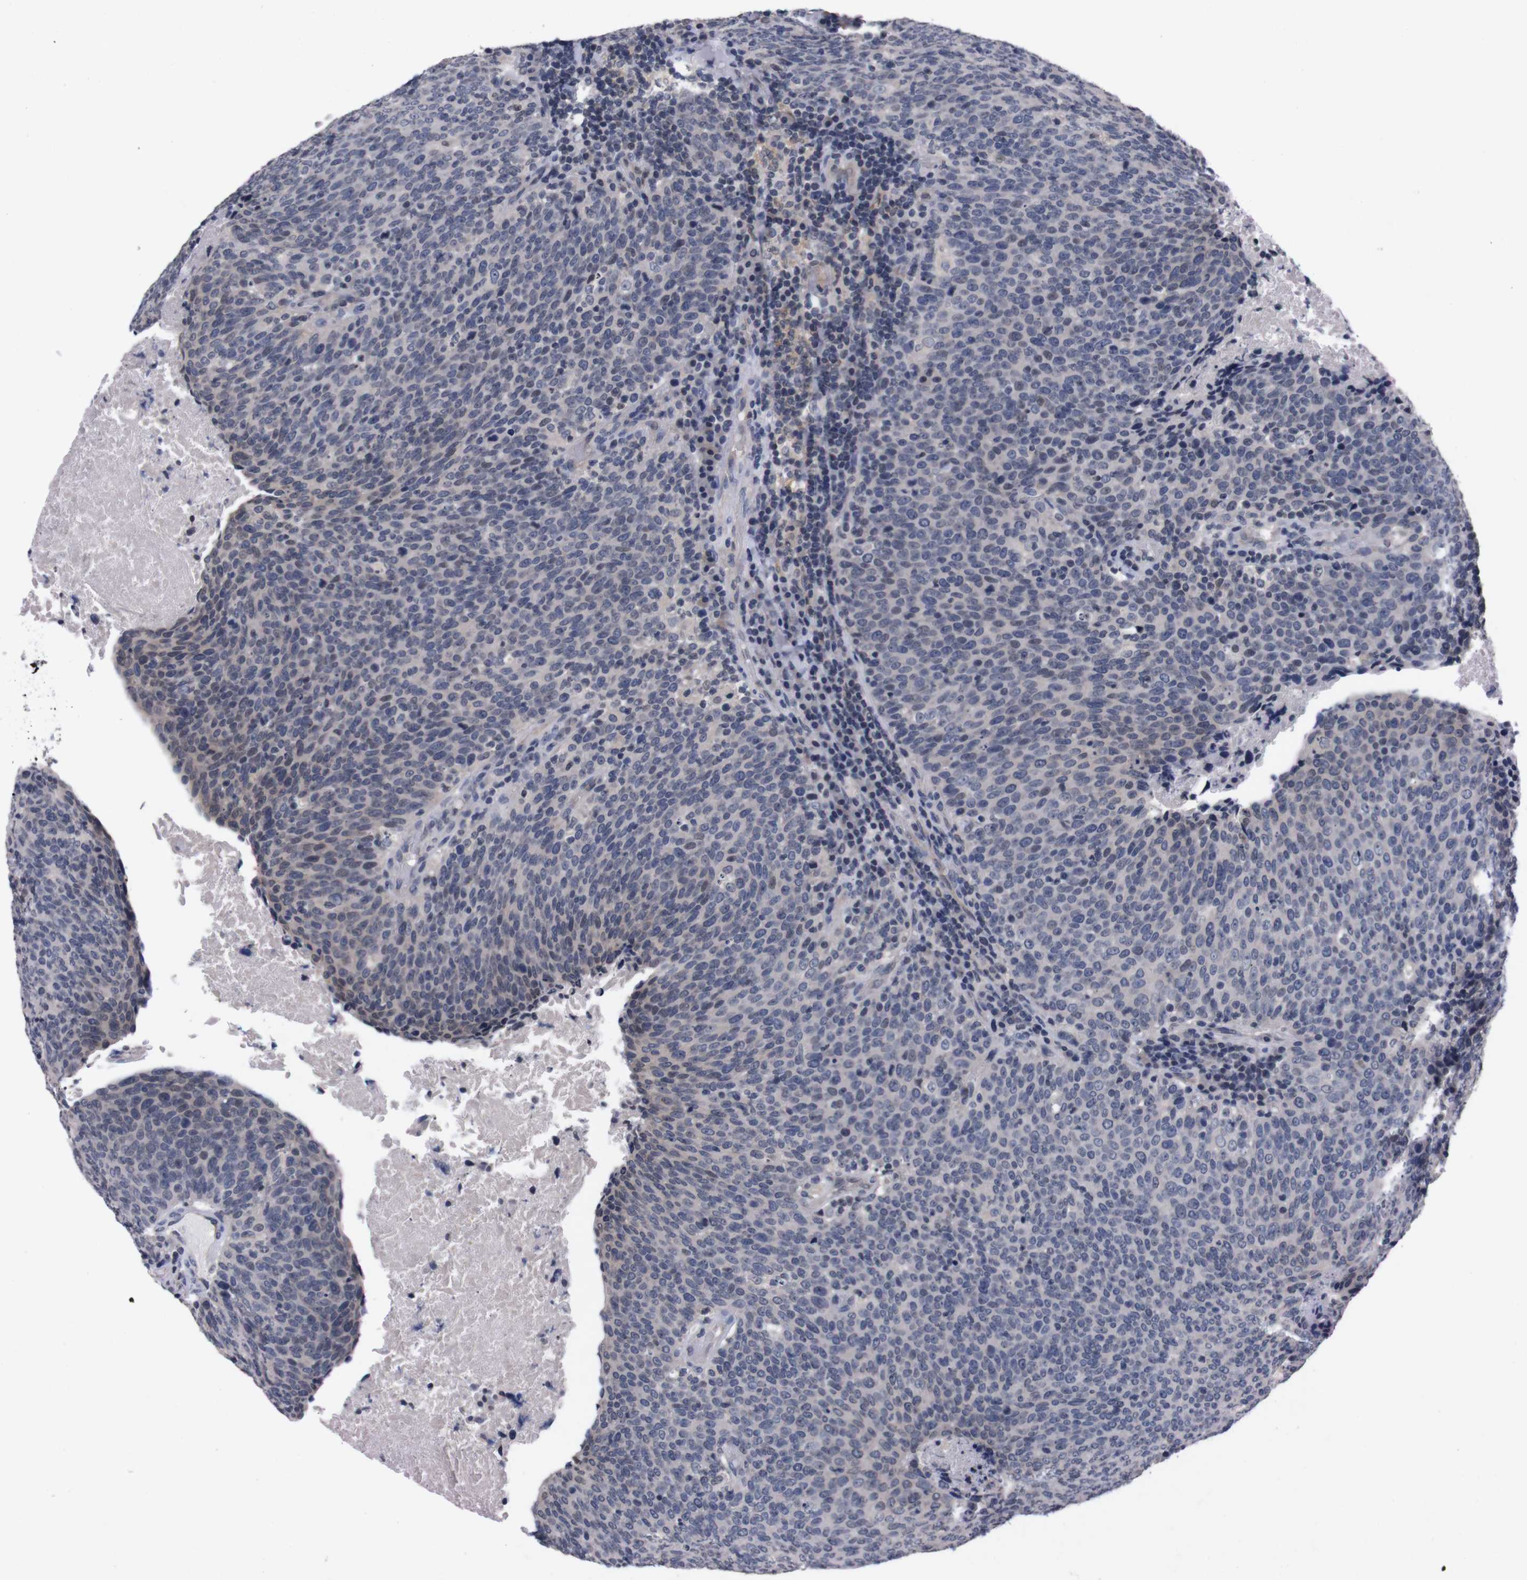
{"staining": {"intensity": "negative", "quantity": "none", "location": "none"}, "tissue": "head and neck cancer", "cell_type": "Tumor cells", "image_type": "cancer", "snomed": [{"axis": "morphology", "description": "Squamous cell carcinoma, NOS"}, {"axis": "morphology", "description": "Squamous cell carcinoma, metastatic, NOS"}, {"axis": "topography", "description": "Lymph node"}, {"axis": "topography", "description": "Head-Neck"}], "caption": "IHC histopathology image of human head and neck cancer (squamous cell carcinoma) stained for a protein (brown), which shows no expression in tumor cells.", "gene": "TNFRSF21", "patient": {"sex": "male", "age": 62}}